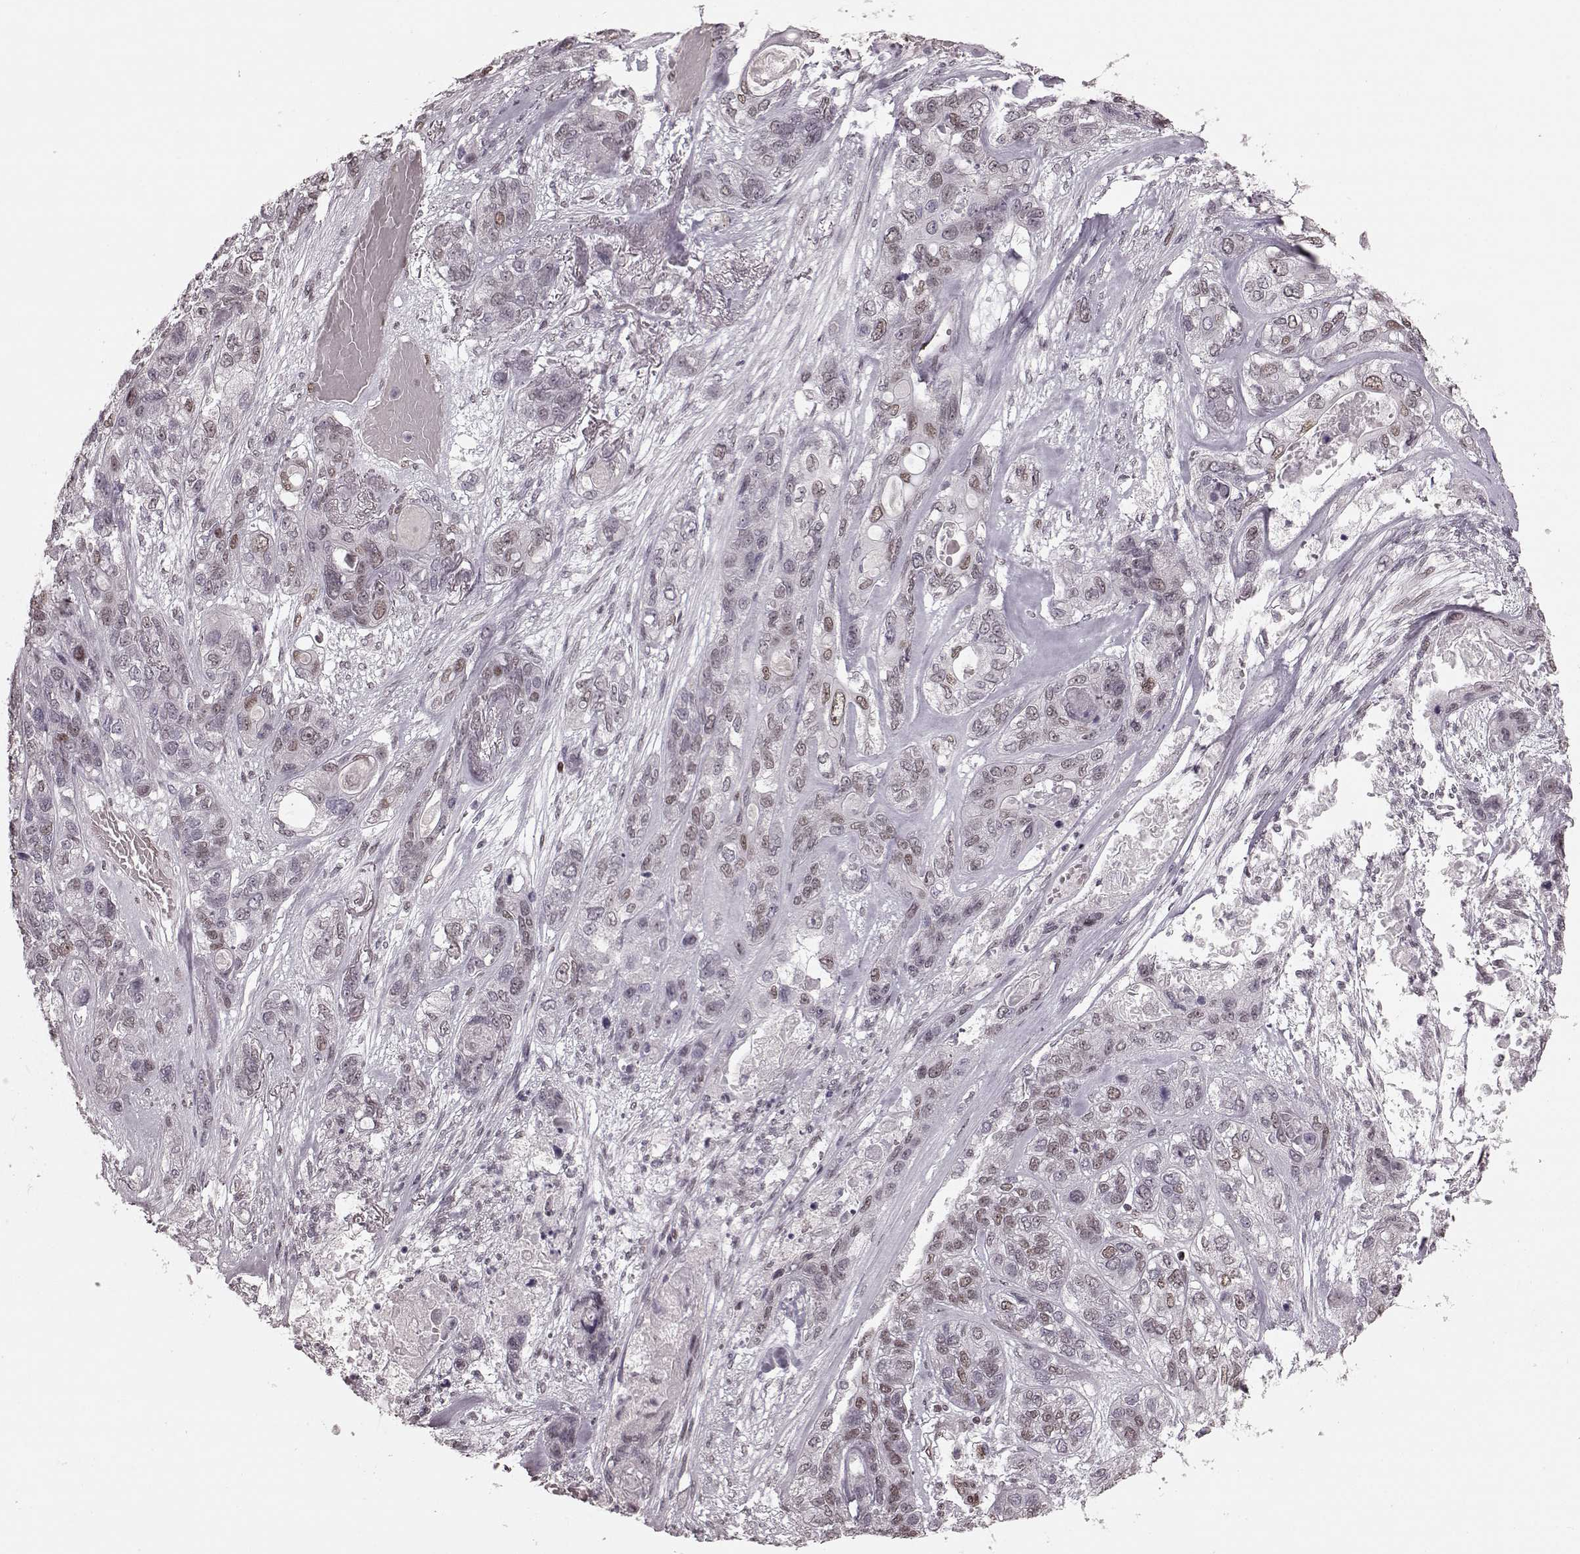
{"staining": {"intensity": "weak", "quantity": "25%-75%", "location": "nuclear"}, "tissue": "lung cancer", "cell_type": "Tumor cells", "image_type": "cancer", "snomed": [{"axis": "morphology", "description": "Squamous cell carcinoma, NOS"}, {"axis": "topography", "description": "Lung"}], "caption": "The micrograph demonstrates staining of squamous cell carcinoma (lung), revealing weak nuclear protein staining (brown color) within tumor cells.", "gene": "NR2C1", "patient": {"sex": "female", "age": 70}}